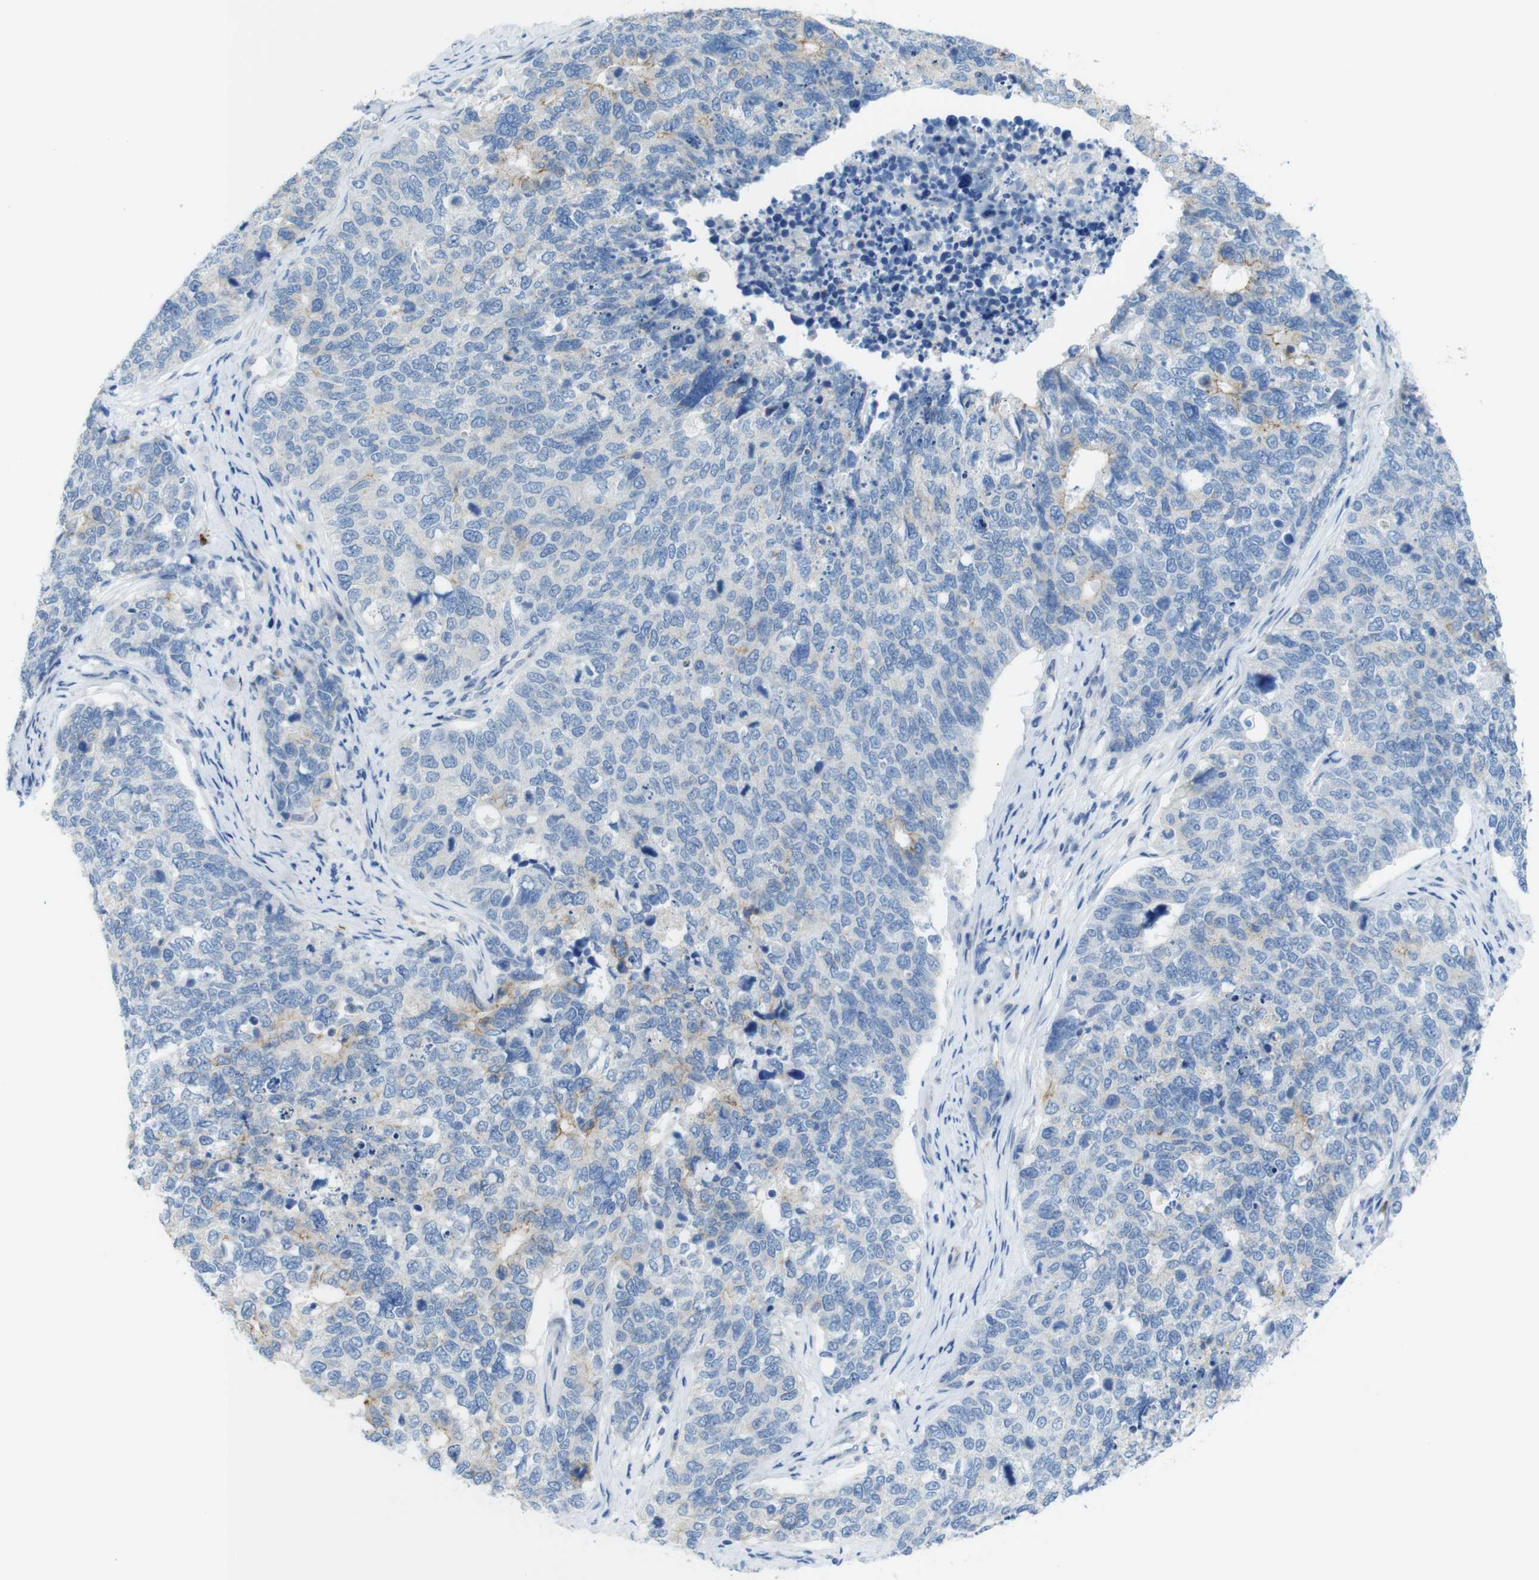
{"staining": {"intensity": "weak", "quantity": "<25%", "location": "cytoplasmic/membranous"}, "tissue": "cervical cancer", "cell_type": "Tumor cells", "image_type": "cancer", "snomed": [{"axis": "morphology", "description": "Squamous cell carcinoma, NOS"}, {"axis": "topography", "description": "Cervix"}], "caption": "A high-resolution micrograph shows immunohistochemistry (IHC) staining of cervical squamous cell carcinoma, which exhibits no significant staining in tumor cells.", "gene": "CLMN", "patient": {"sex": "female", "age": 63}}